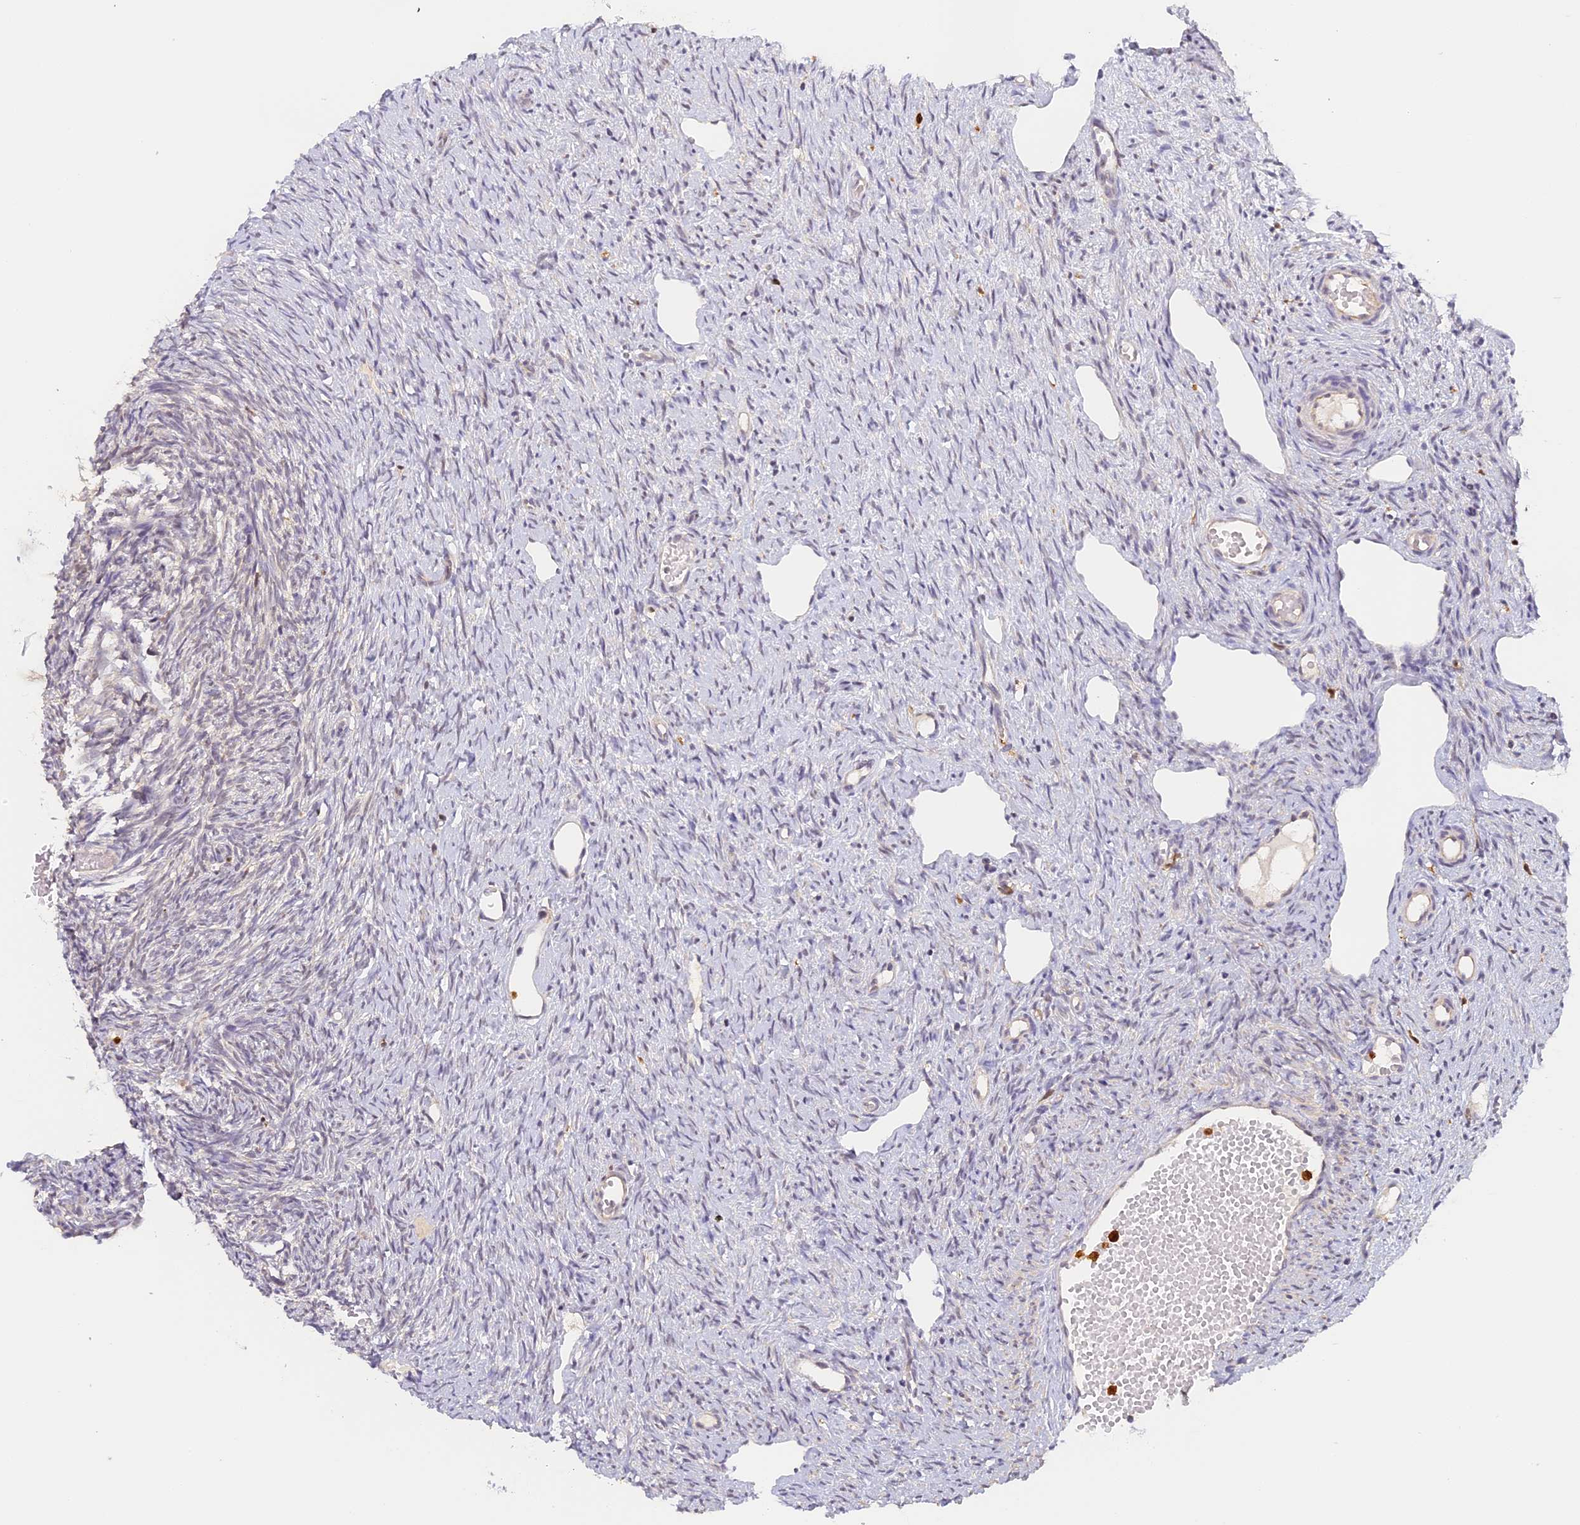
{"staining": {"intensity": "negative", "quantity": "none", "location": "none"}, "tissue": "ovary", "cell_type": "Follicle cells", "image_type": "normal", "snomed": [{"axis": "morphology", "description": "Normal tissue, NOS"}, {"axis": "topography", "description": "Ovary"}], "caption": "Immunohistochemistry (IHC) histopathology image of unremarkable ovary: ovary stained with DAB (3,3'-diaminobenzidine) demonstrates no significant protein staining in follicle cells.", "gene": "NCF4", "patient": {"sex": "female", "age": 51}}